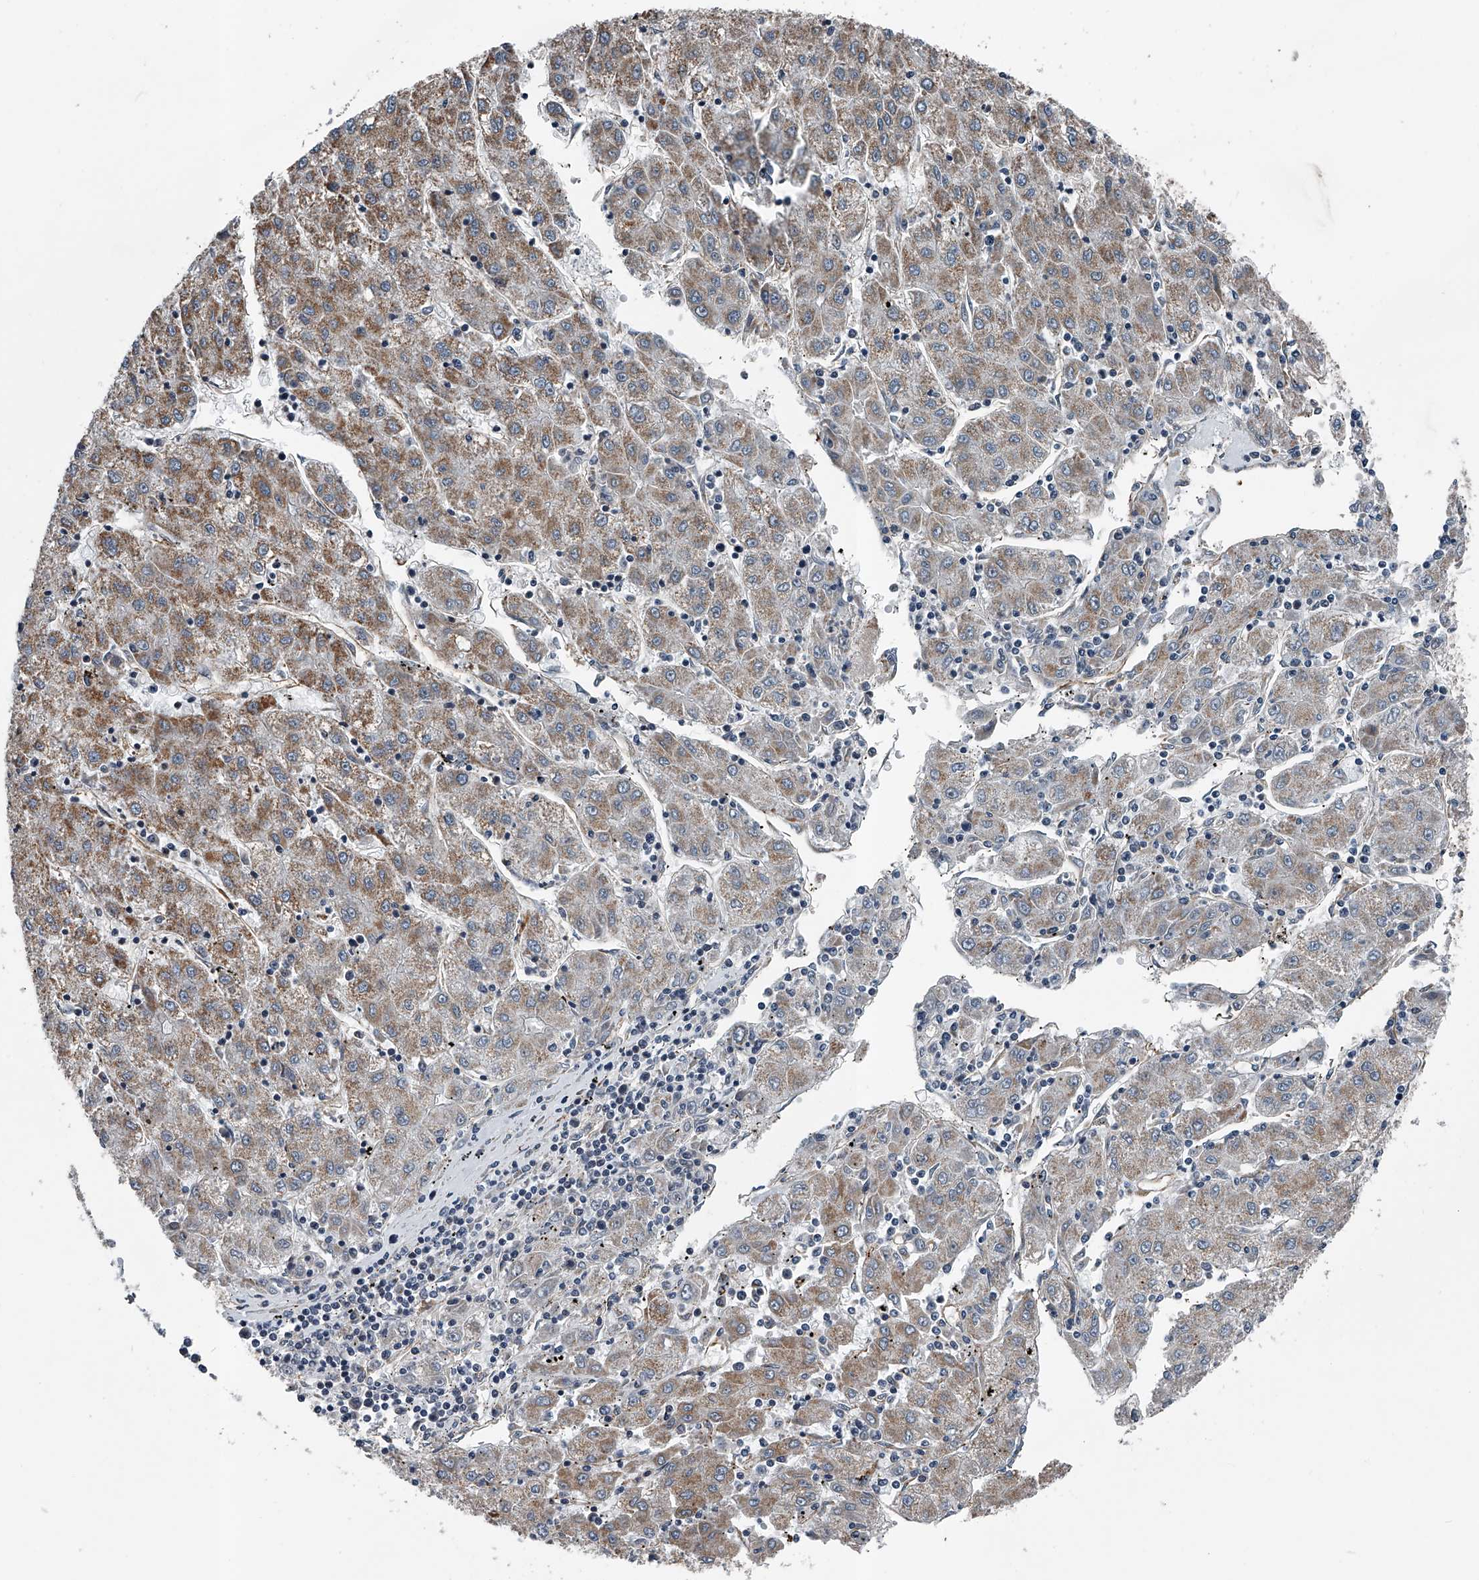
{"staining": {"intensity": "weak", "quantity": "25%-75%", "location": "cytoplasmic/membranous"}, "tissue": "liver cancer", "cell_type": "Tumor cells", "image_type": "cancer", "snomed": [{"axis": "morphology", "description": "Carcinoma, Hepatocellular, NOS"}, {"axis": "topography", "description": "Liver"}], "caption": "Weak cytoplasmic/membranous protein staining is present in about 25%-75% of tumor cells in liver cancer.", "gene": "LDLRAD2", "patient": {"sex": "male", "age": 72}}